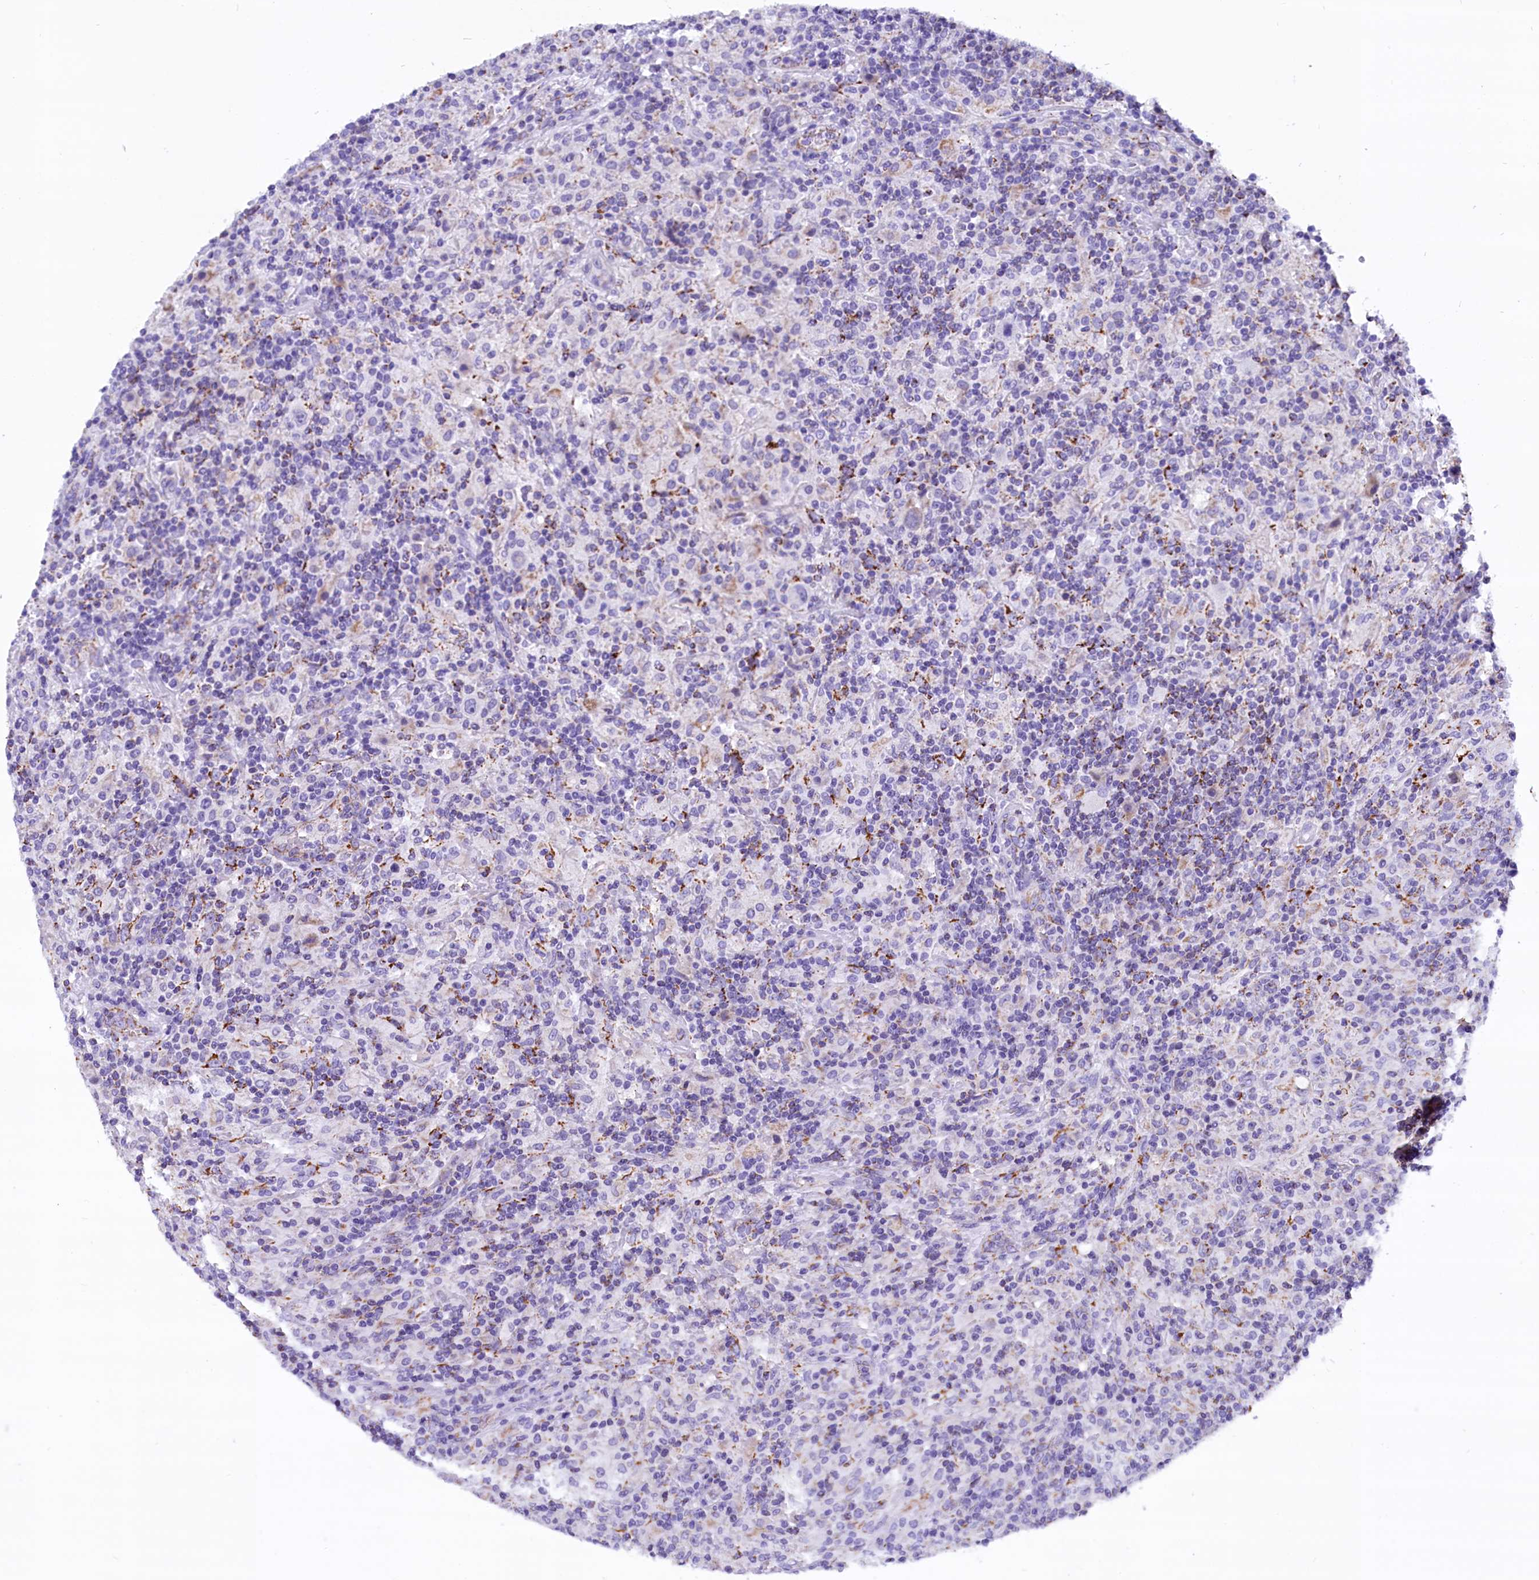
{"staining": {"intensity": "negative", "quantity": "none", "location": "none"}, "tissue": "lymphoma", "cell_type": "Tumor cells", "image_type": "cancer", "snomed": [{"axis": "morphology", "description": "Hodgkin's disease, NOS"}, {"axis": "topography", "description": "Lymph node"}], "caption": "Immunohistochemistry of Hodgkin's disease reveals no staining in tumor cells.", "gene": "ABAT", "patient": {"sex": "male", "age": 70}}